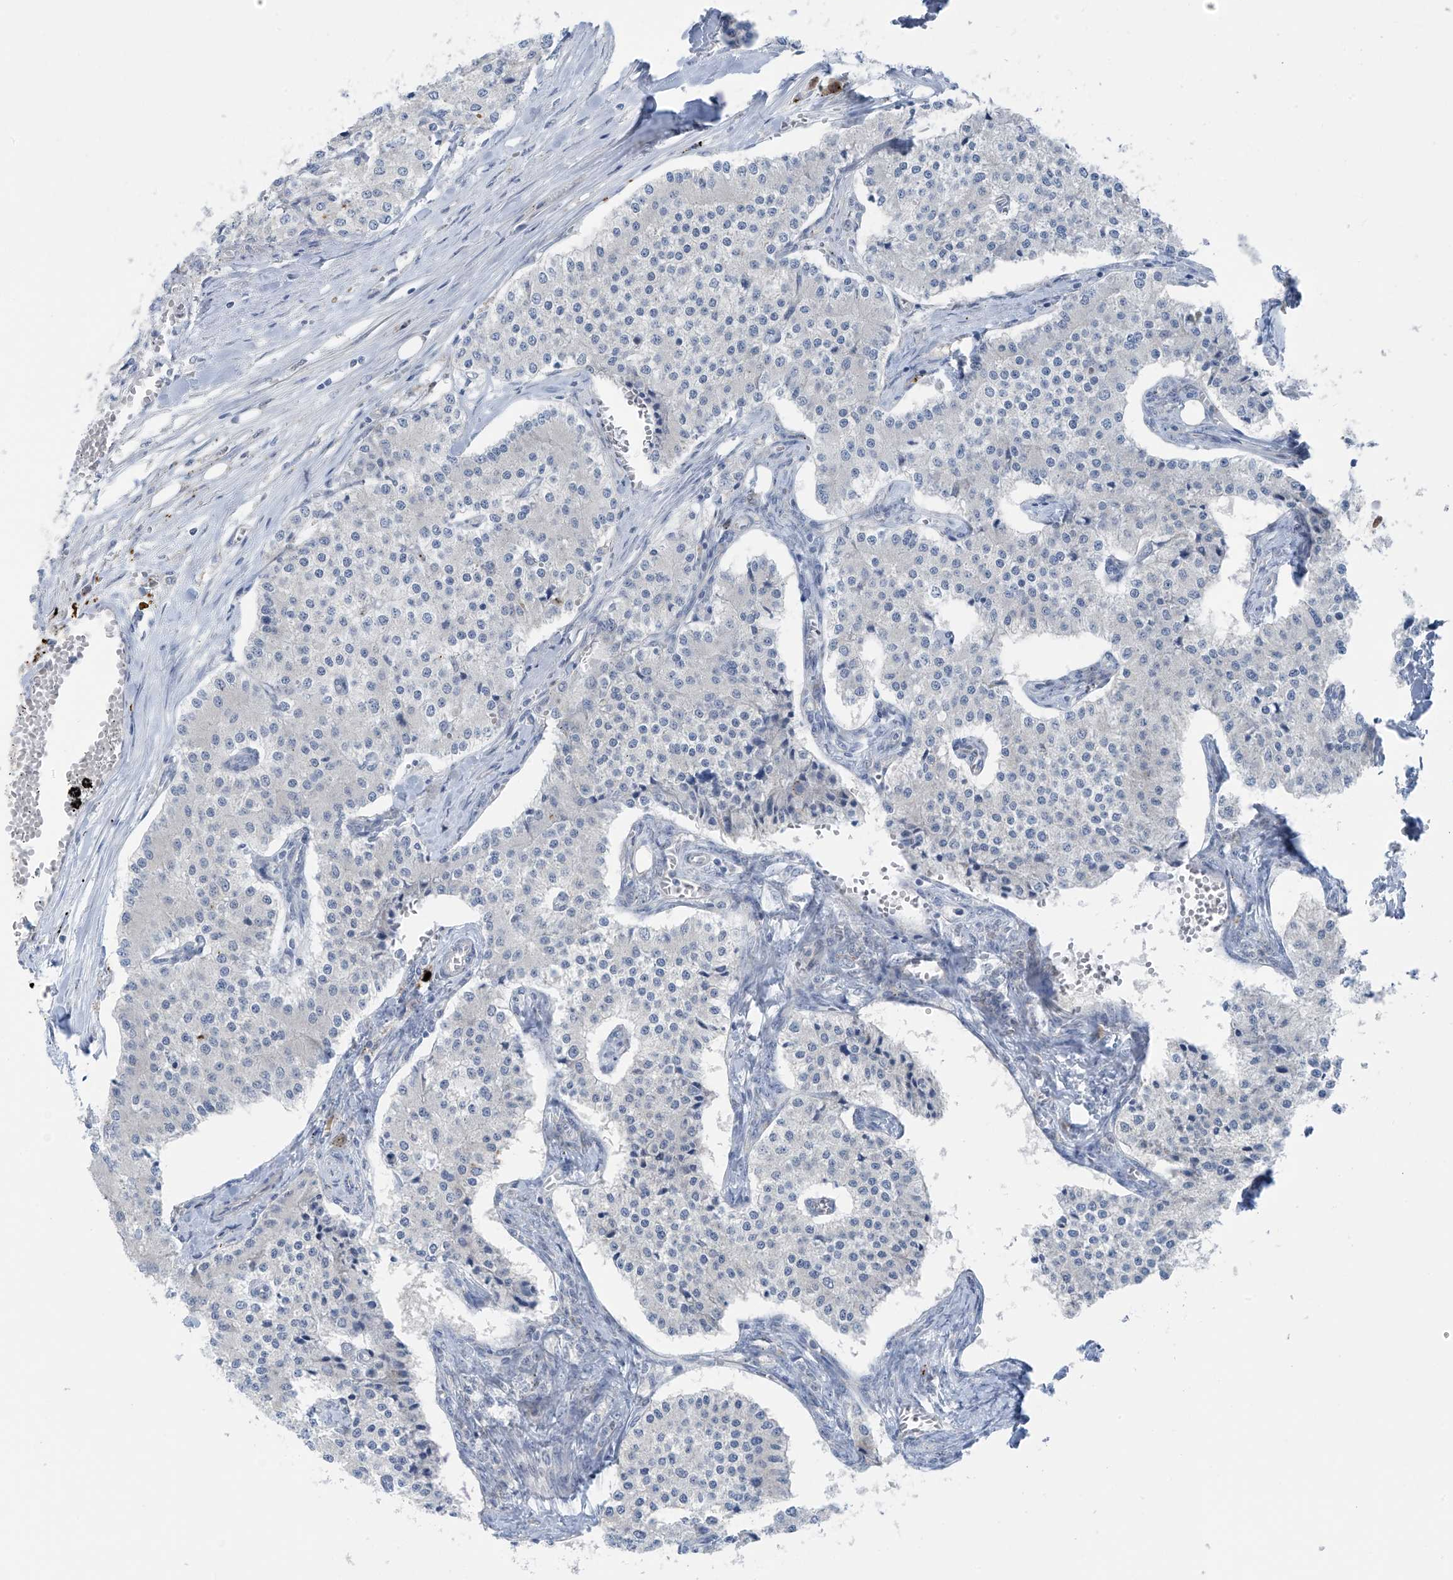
{"staining": {"intensity": "negative", "quantity": "none", "location": "none"}, "tissue": "carcinoid", "cell_type": "Tumor cells", "image_type": "cancer", "snomed": [{"axis": "morphology", "description": "Carcinoid, malignant, NOS"}, {"axis": "topography", "description": "Colon"}], "caption": "The histopathology image displays no significant expression in tumor cells of carcinoid.", "gene": "ZNF793", "patient": {"sex": "female", "age": 52}}